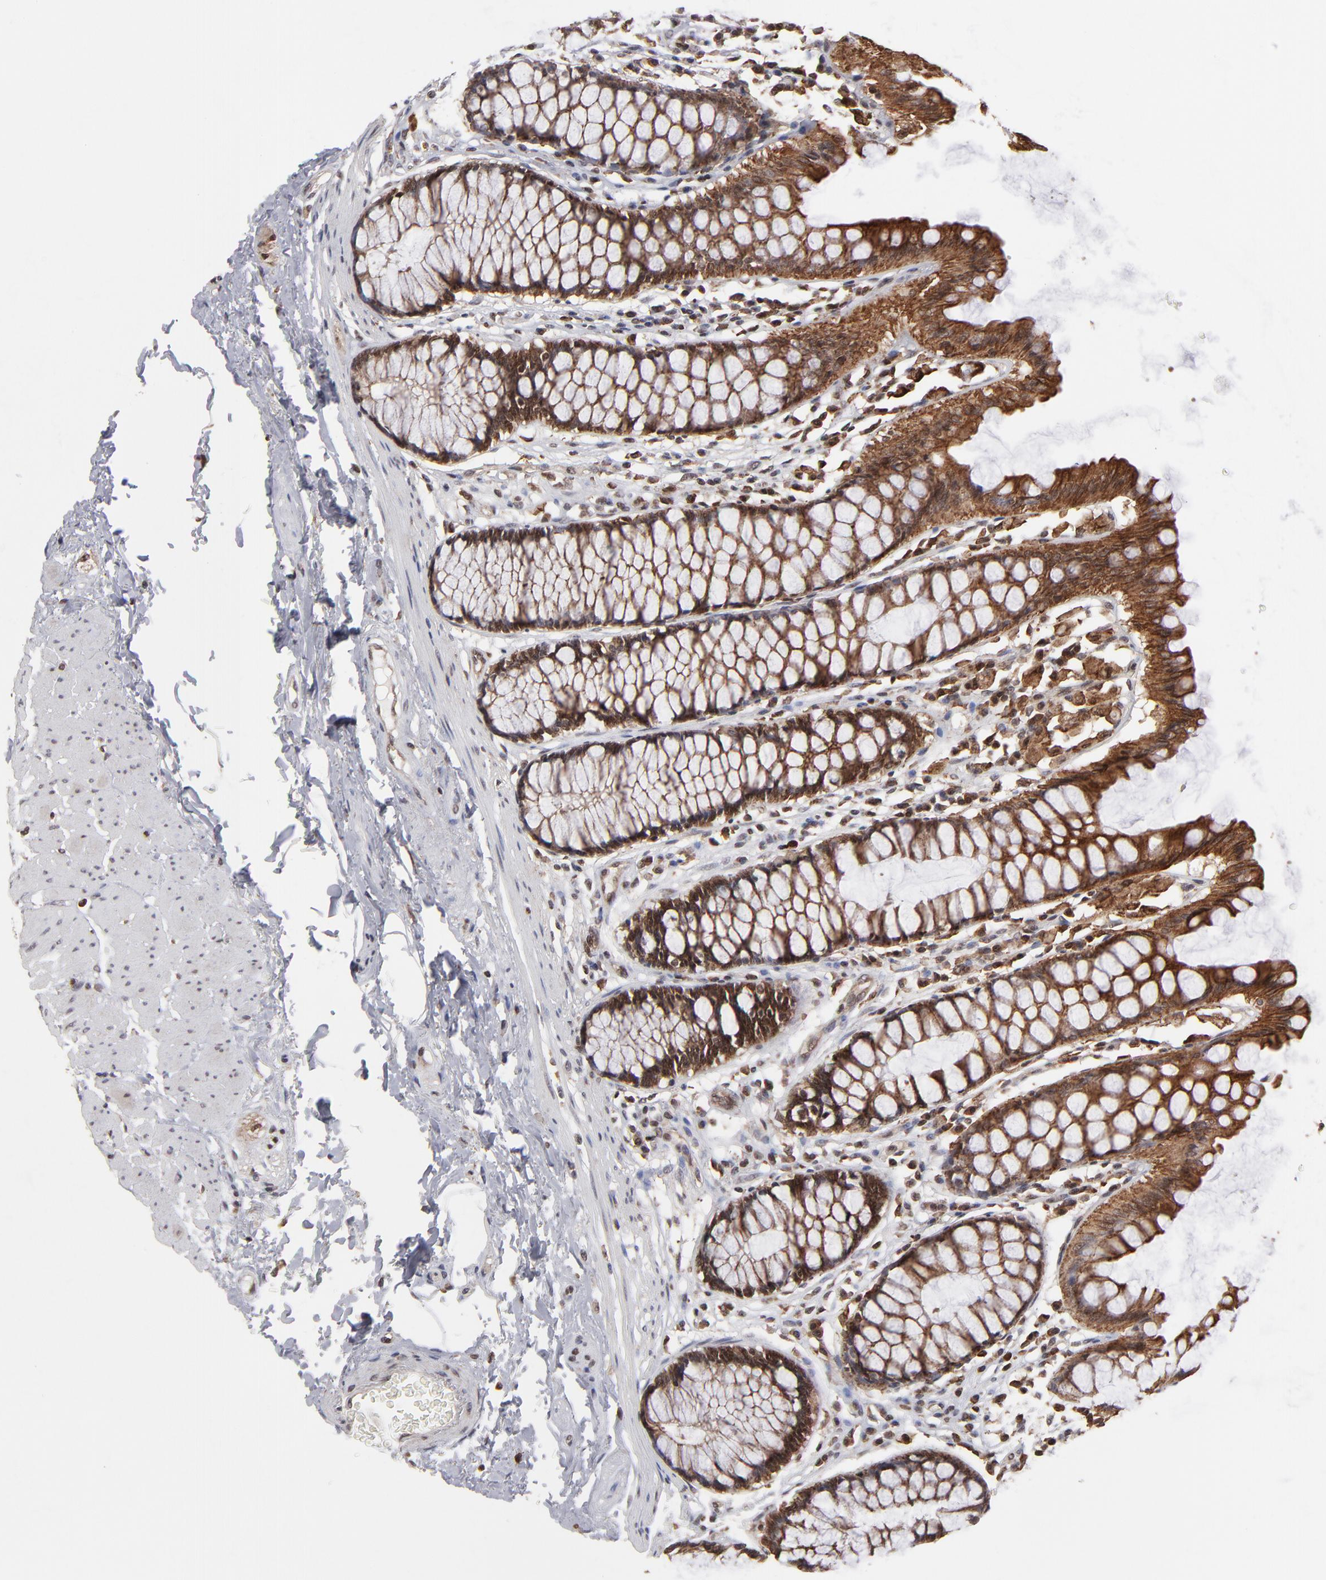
{"staining": {"intensity": "strong", "quantity": ">75%", "location": "cytoplasmic/membranous,nuclear"}, "tissue": "rectum", "cell_type": "Glandular cells", "image_type": "normal", "snomed": [{"axis": "morphology", "description": "Normal tissue, NOS"}, {"axis": "topography", "description": "Rectum"}], "caption": "Immunohistochemistry (IHC) (DAB (3,3'-diaminobenzidine)) staining of unremarkable human rectum reveals strong cytoplasmic/membranous,nuclear protein expression in about >75% of glandular cells.", "gene": "RGS6", "patient": {"sex": "male", "age": 77}}